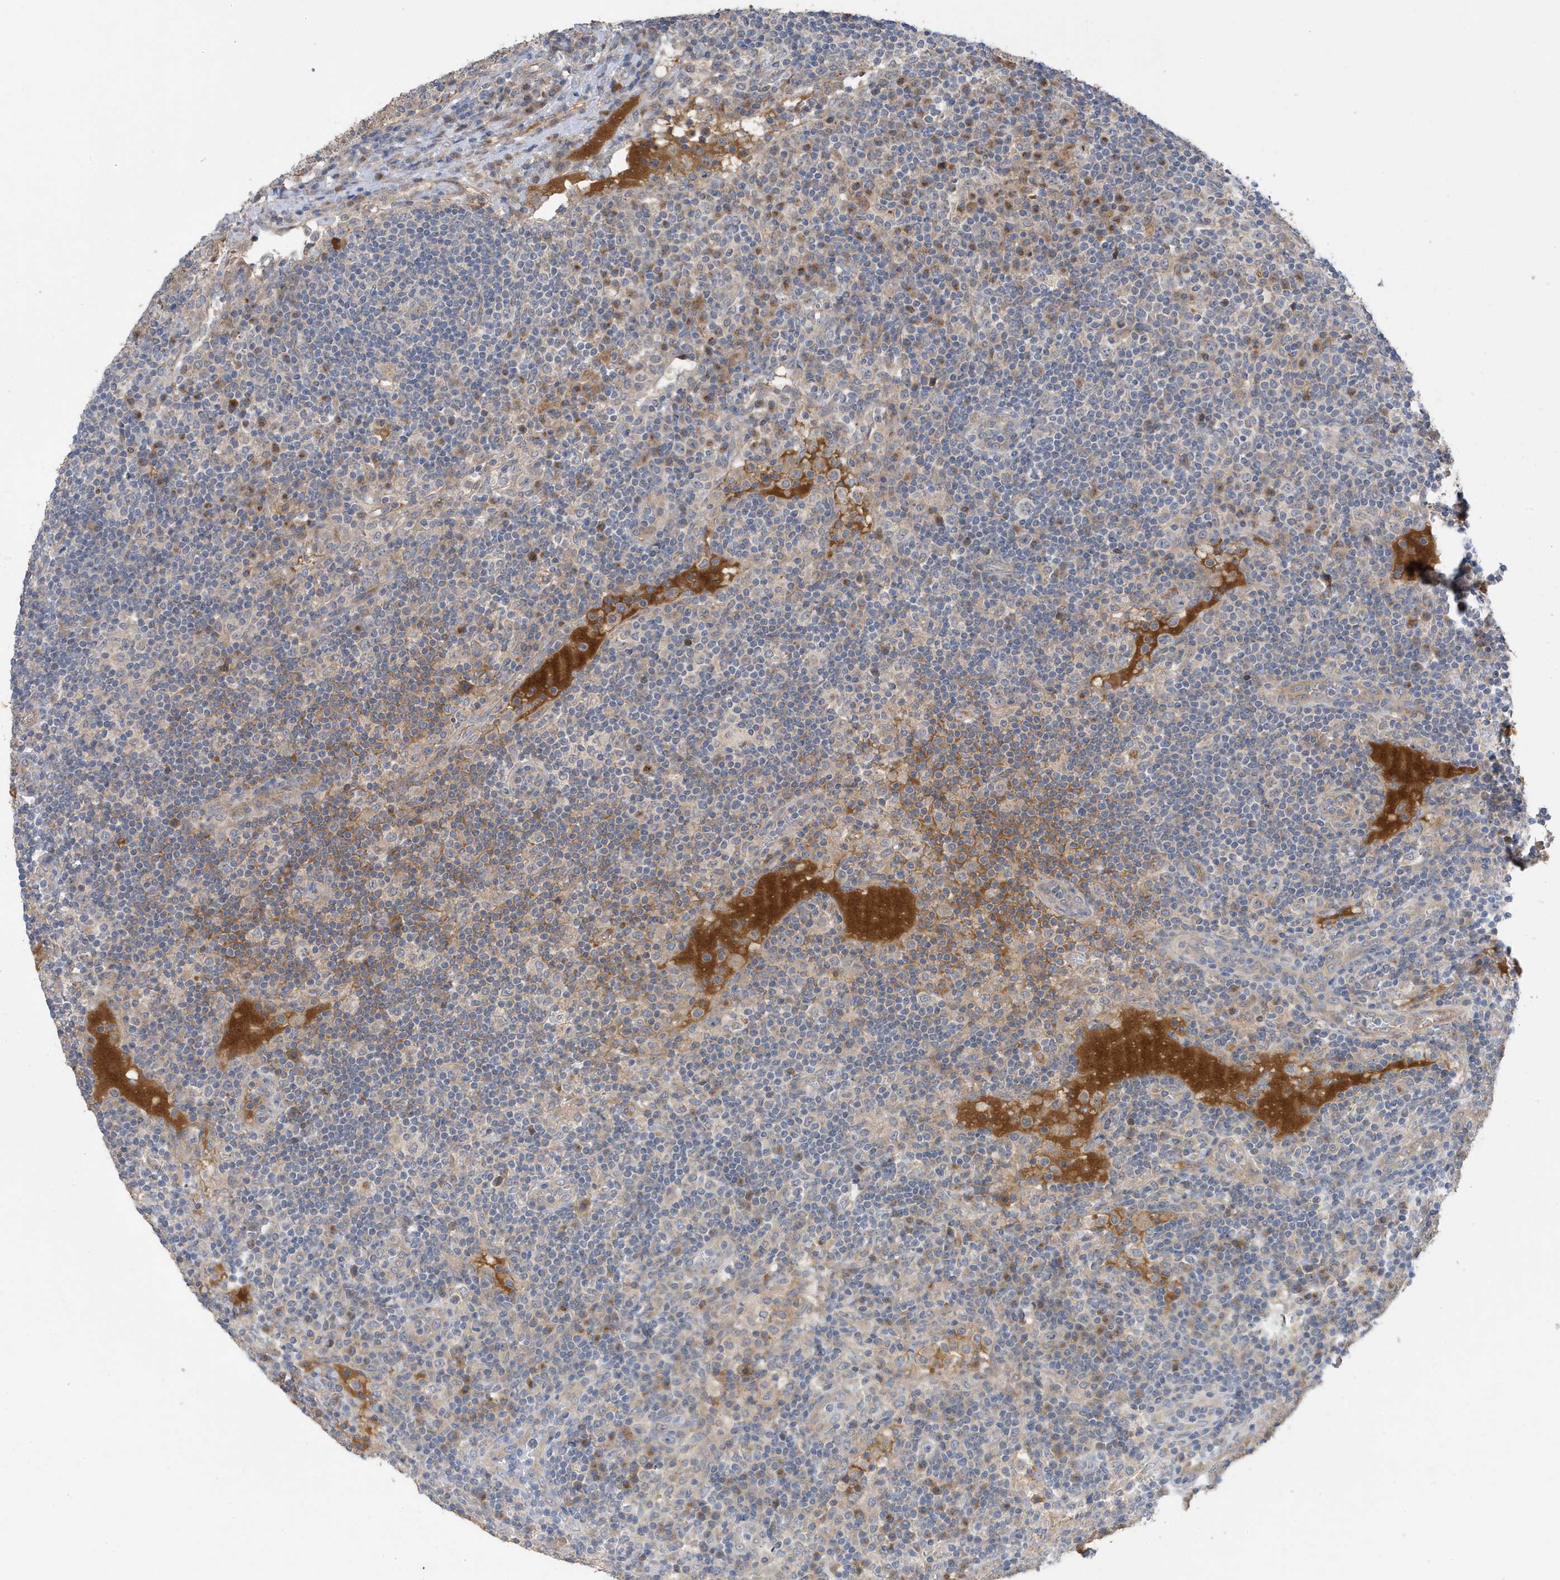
{"staining": {"intensity": "negative", "quantity": "none", "location": "none"}, "tissue": "lymph node", "cell_type": "Germinal center cells", "image_type": "normal", "snomed": [{"axis": "morphology", "description": "Normal tissue, NOS"}, {"axis": "topography", "description": "Lymph node"}], "caption": "This is an immunohistochemistry (IHC) photomicrograph of benign lymph node. There is no positivity in germinal center cells.", "gene": "LAPTM4A", "patient": {"sex": "female", "age": 53}}